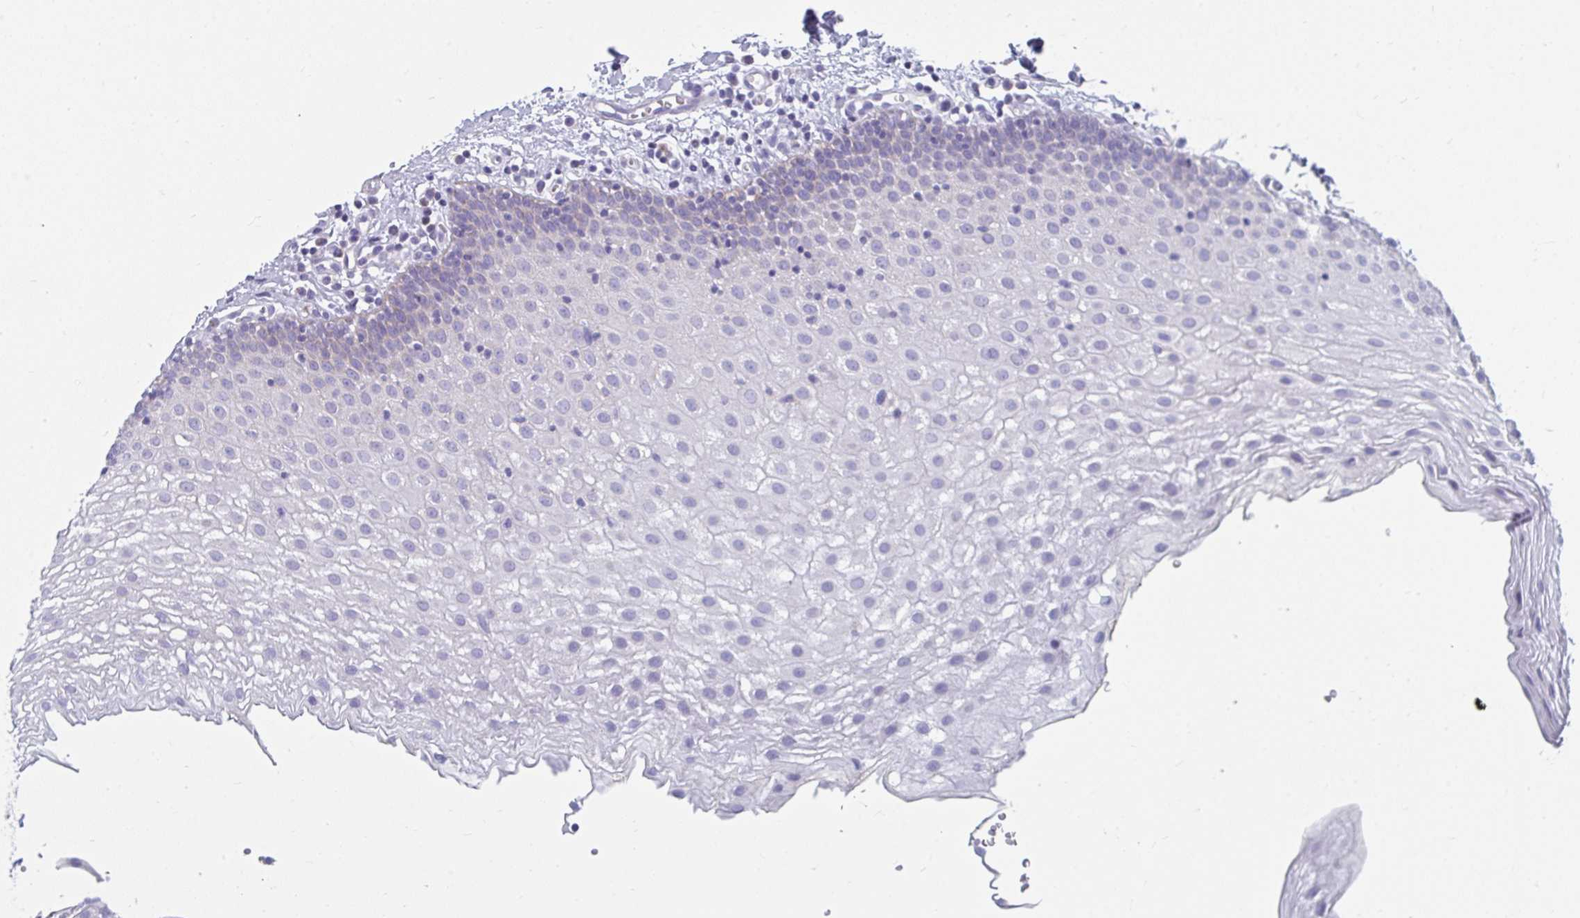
{"staining": {"intensity": "moderate", "quantity": "<25%", "location": "cytoplasmic/membranous"}, "tissue": "oral mucosa", "cell_type": "Squamous epithelial cells", "image_type": "normal", "snomed": [{"axis": "morphology", "description": "Normal tissue, NOS"}, {"axis": "morphology", "description": "Squamous cell carcinoma, NOS"}, {"axis": "topography", "description": "Oral tissue"}, {"axis": "topography", "description": "Head-Neck"}], "caption": "Protein staining shows moderate cytoplasmic/membranous positivity in approximately <25% of squamous epithelial cells in unremarkable oral mucosa.", "gene": "SLC6A1", "patient": {"sex": "male", "age": 58}}